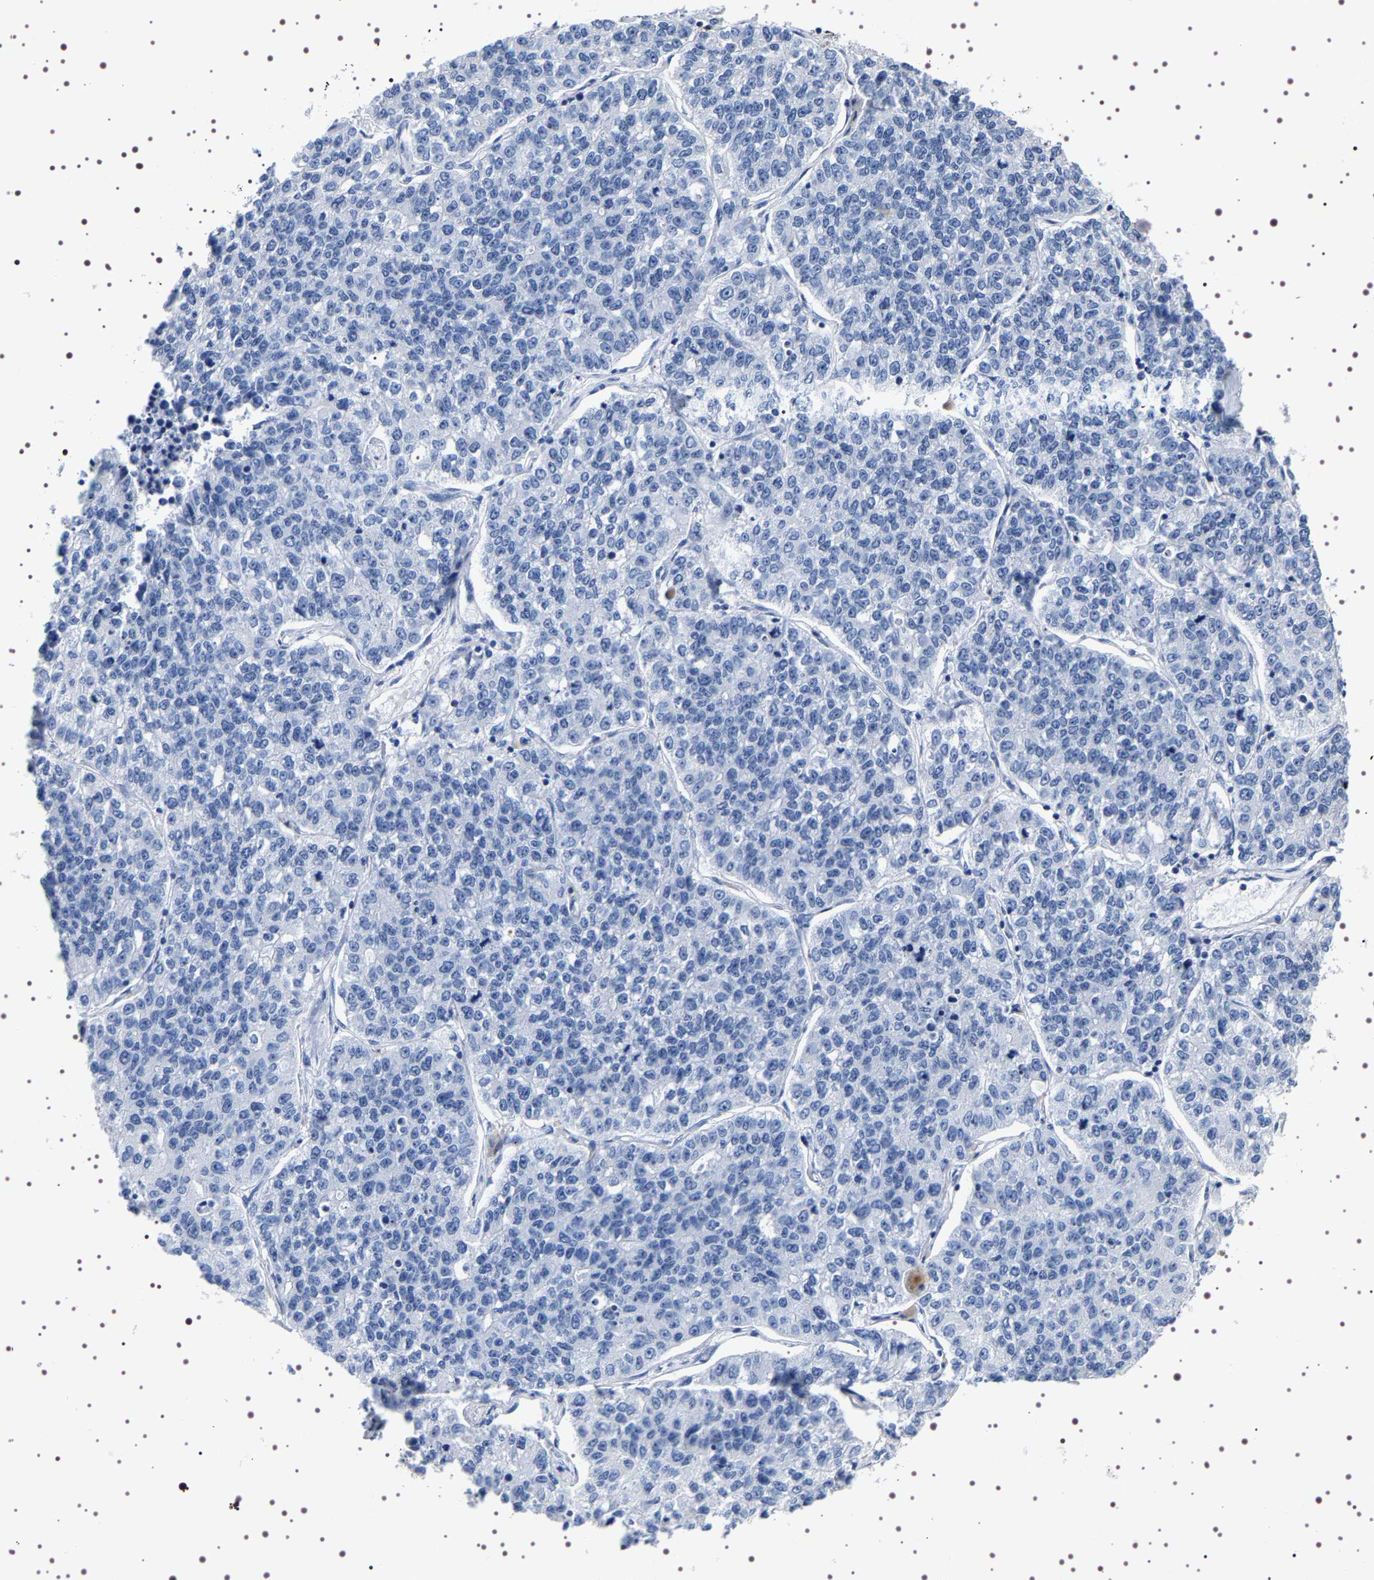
{"staining": {"intensity": "negative", "quantity": "none", "location": "none"}, "tissue": "lung cancer", "cell_type": "Tumor cells", "image_type": "cancer", "snomed": [{"axis": "morphology", "description": "Adenocarcinoma, NOS"}, {"axis": "topography", "description": "Lung"}], "caption": "Immunohistochemistry of adenocarcinoma (lung) demonstrates no positivity in tumor cells.", "gene": "UBQLN3", "patient": {"sex": "male", "age": 49}}